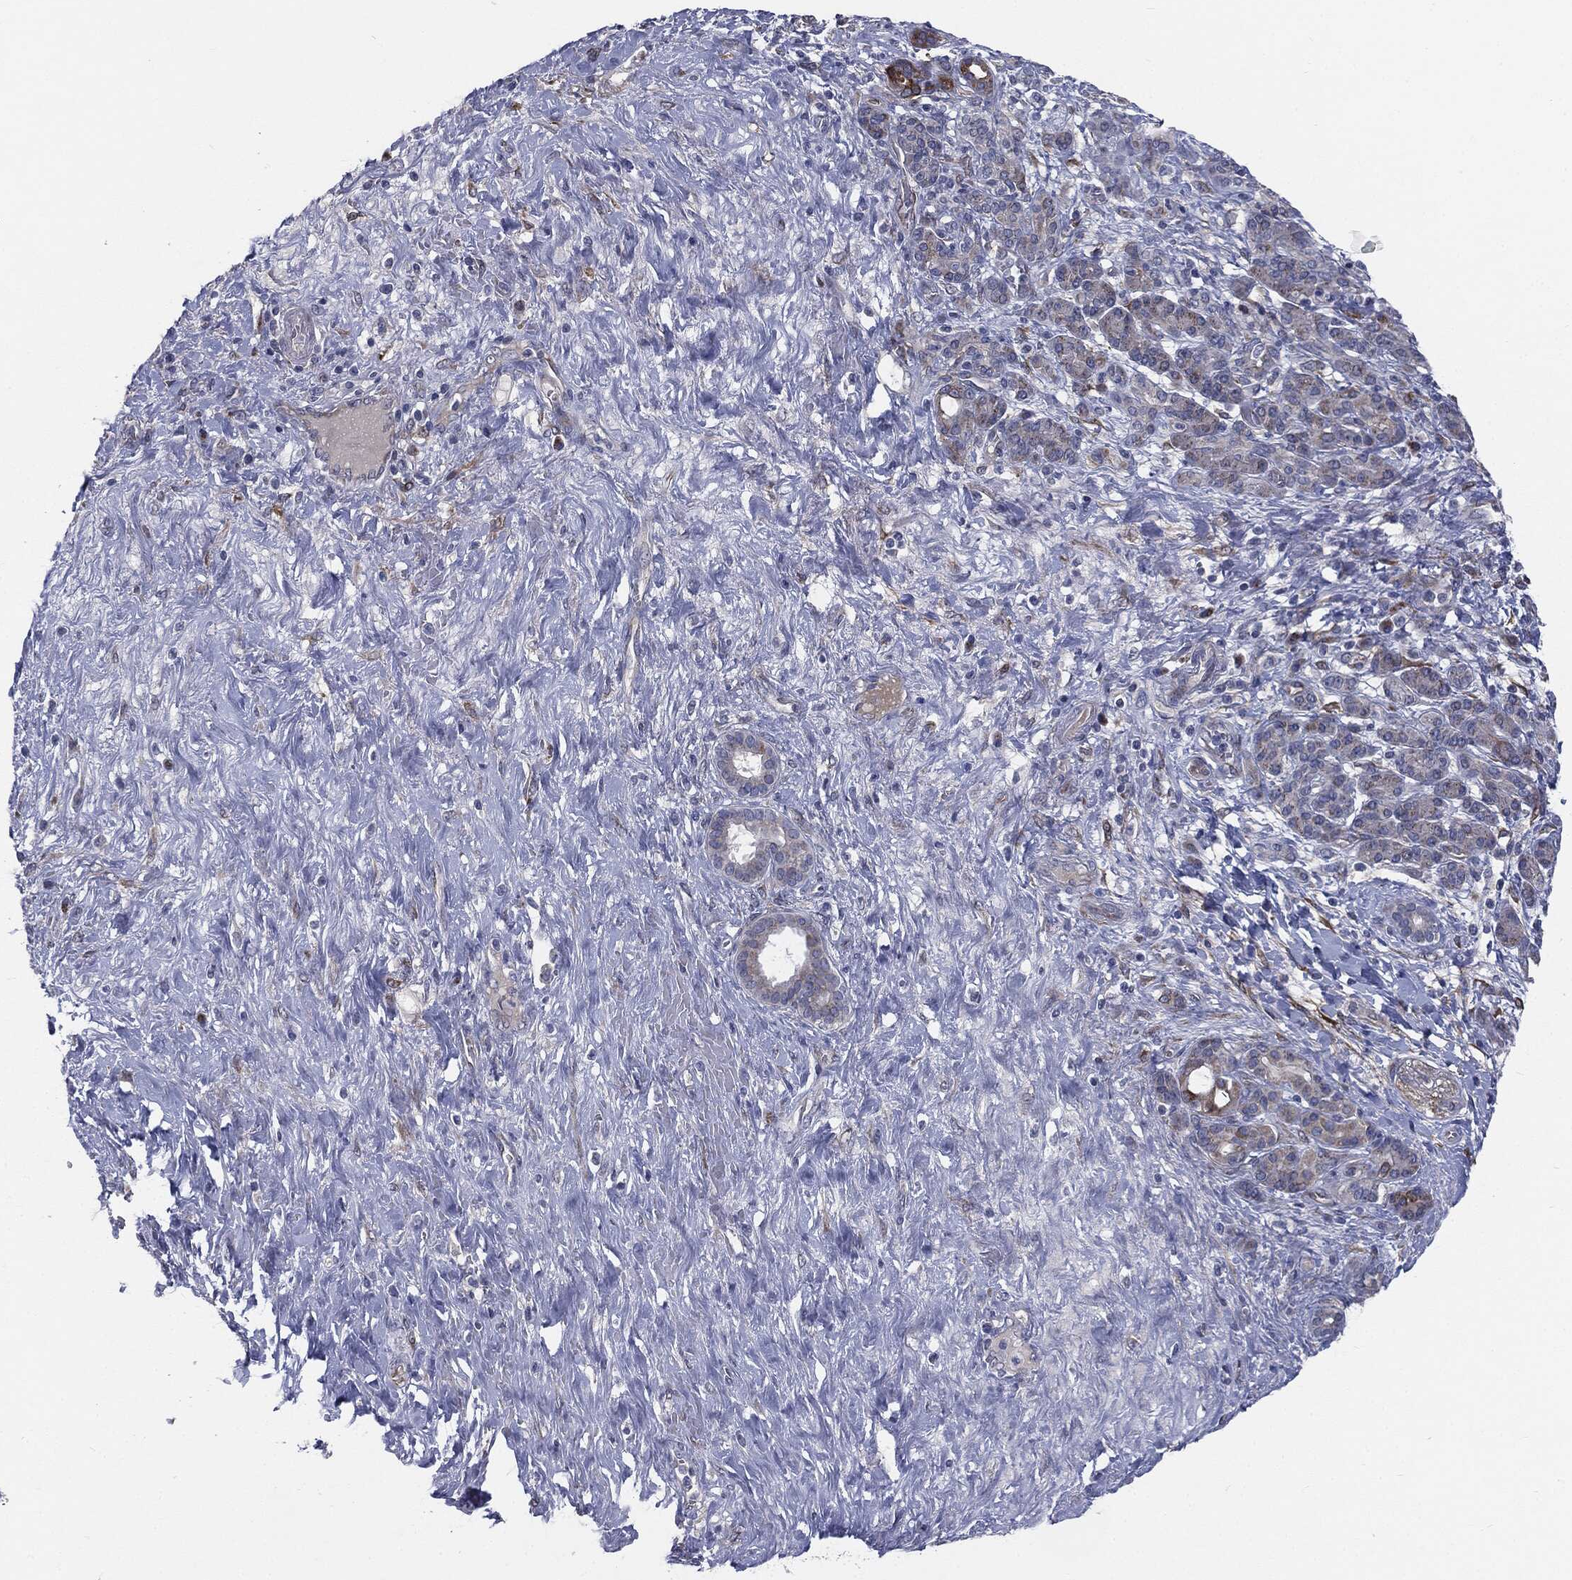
{"staining": {"intensity": "strong", "quantity": "<25%", "location": "cytoplasmic/membranous"}, "tissue": "pancreatic cancer", "cell_type": "Tumor cells", "image_type": "cancer", "snomed": [{"axis": "morphology", "description": "Adenocarcinoma, NOS"}, {"axis": "topography", "description": "Pancreas"}], "caption": "Immunohistochemical staining of human pancreatic adenocarcinoma displays medium levels of strong cytoplasmic/membranous protein expression in approximately <25% of tumor cells.", "gene": "KRT5", "patient": {"sex": "male", "age": 44}}